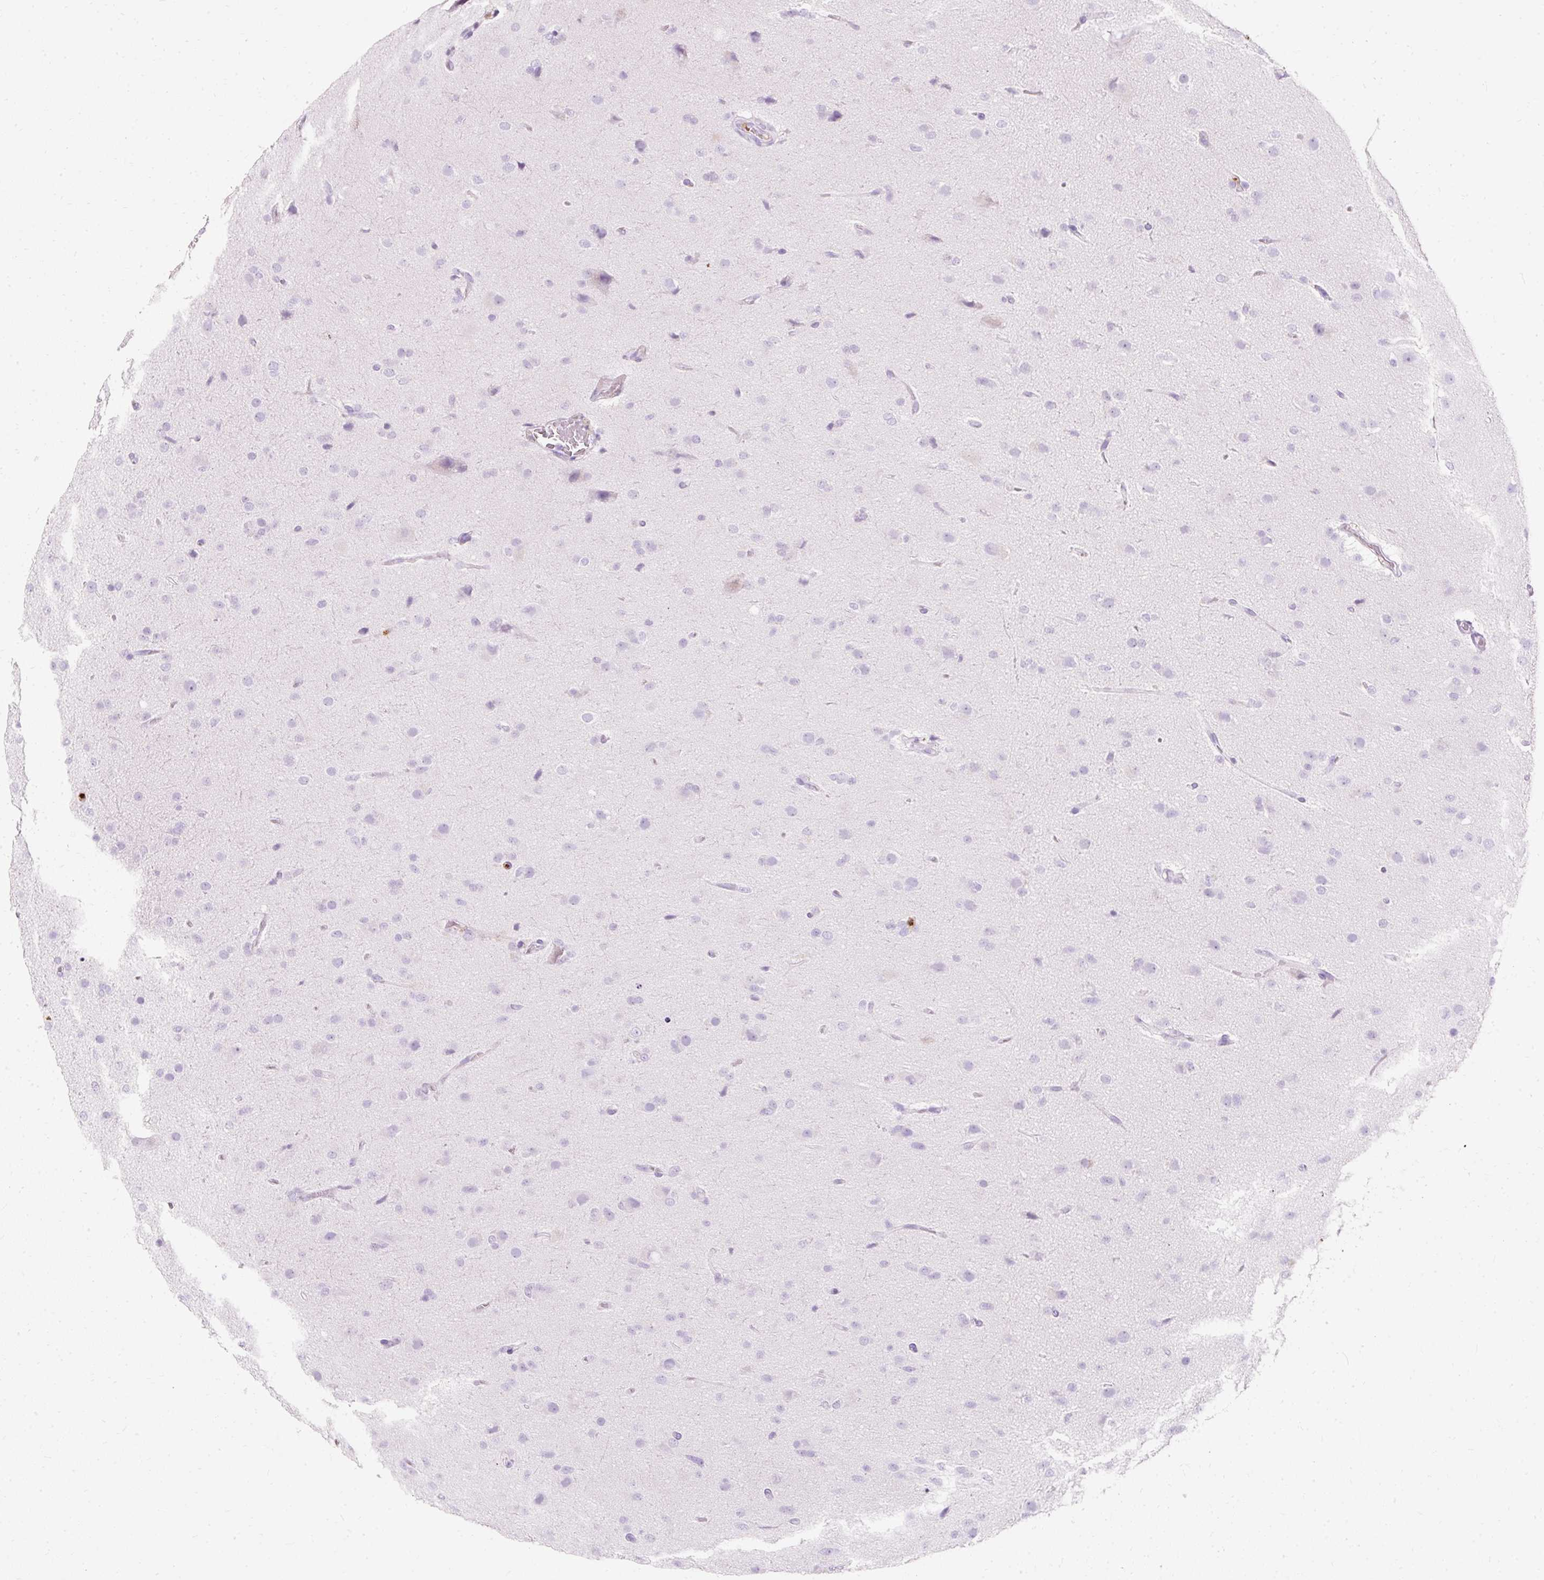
{"staining": {"intensity": "negative", "quantity": "none", "location": "none"}, "tissue": "glioma", "cell_type": "Tumor cells", "image_type": "cancer", "snomed": [{"axis": "morphology", "description": "Glioma, malignant, Low grade"}, {"axis": "topography", "description": "Brain"}], "caption": "Low-grade glioma (malignant) was stained to show a protein in brown. There is no significant expression in tumor cells. Brightfield microscopy of immunohistochemistry (IHC) stained with DAB (3,3'-diaminobenzidine) (brown) and hematoxylin (blue), captured at high magnification.", "gene": "DEFA1", "patient": {"sex": "male", "age": 65}}